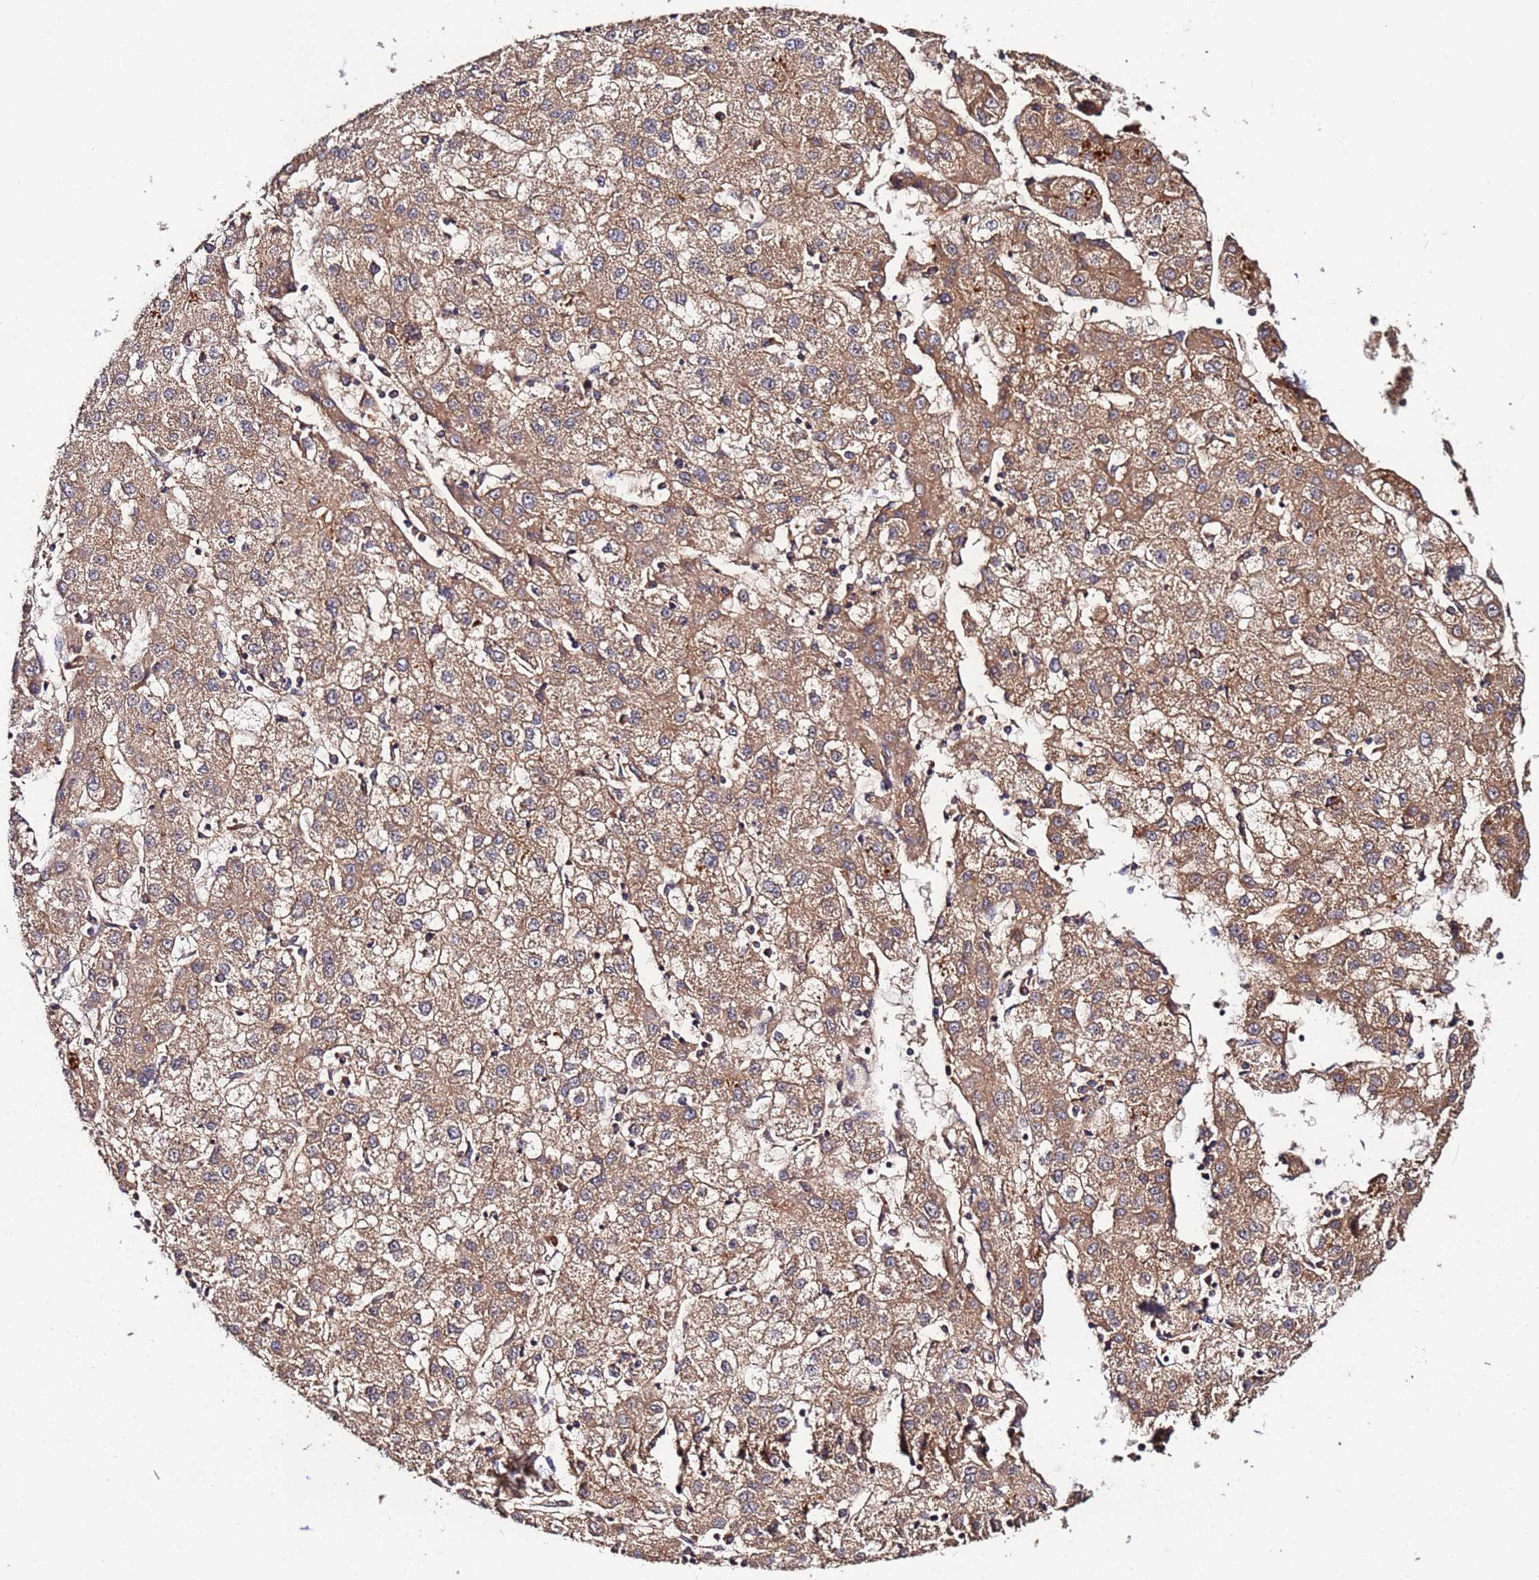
{"staining": {"intensity": "moderate", "quantity": ">75%", "location": "cytoplasmic/membranous"}, "tissue": "liver cancer", "cell_type": "Tumor cells", "image_type": "cancer", "snomed": [{"axis": "morphology", "description": "Carcinoma, Hepatocellular, NOS"}, {"axis": "topography", "description": "Liver"}], "caption": "Immunohistochemical staining of hepatocellular carcinoma (liver) displays medium levels of moderate cytoplasmic/membranous protein staining in about >75% of tumor cells.", "gene": "MTERF1", "patient": {"sex": "male", "age": 72}}